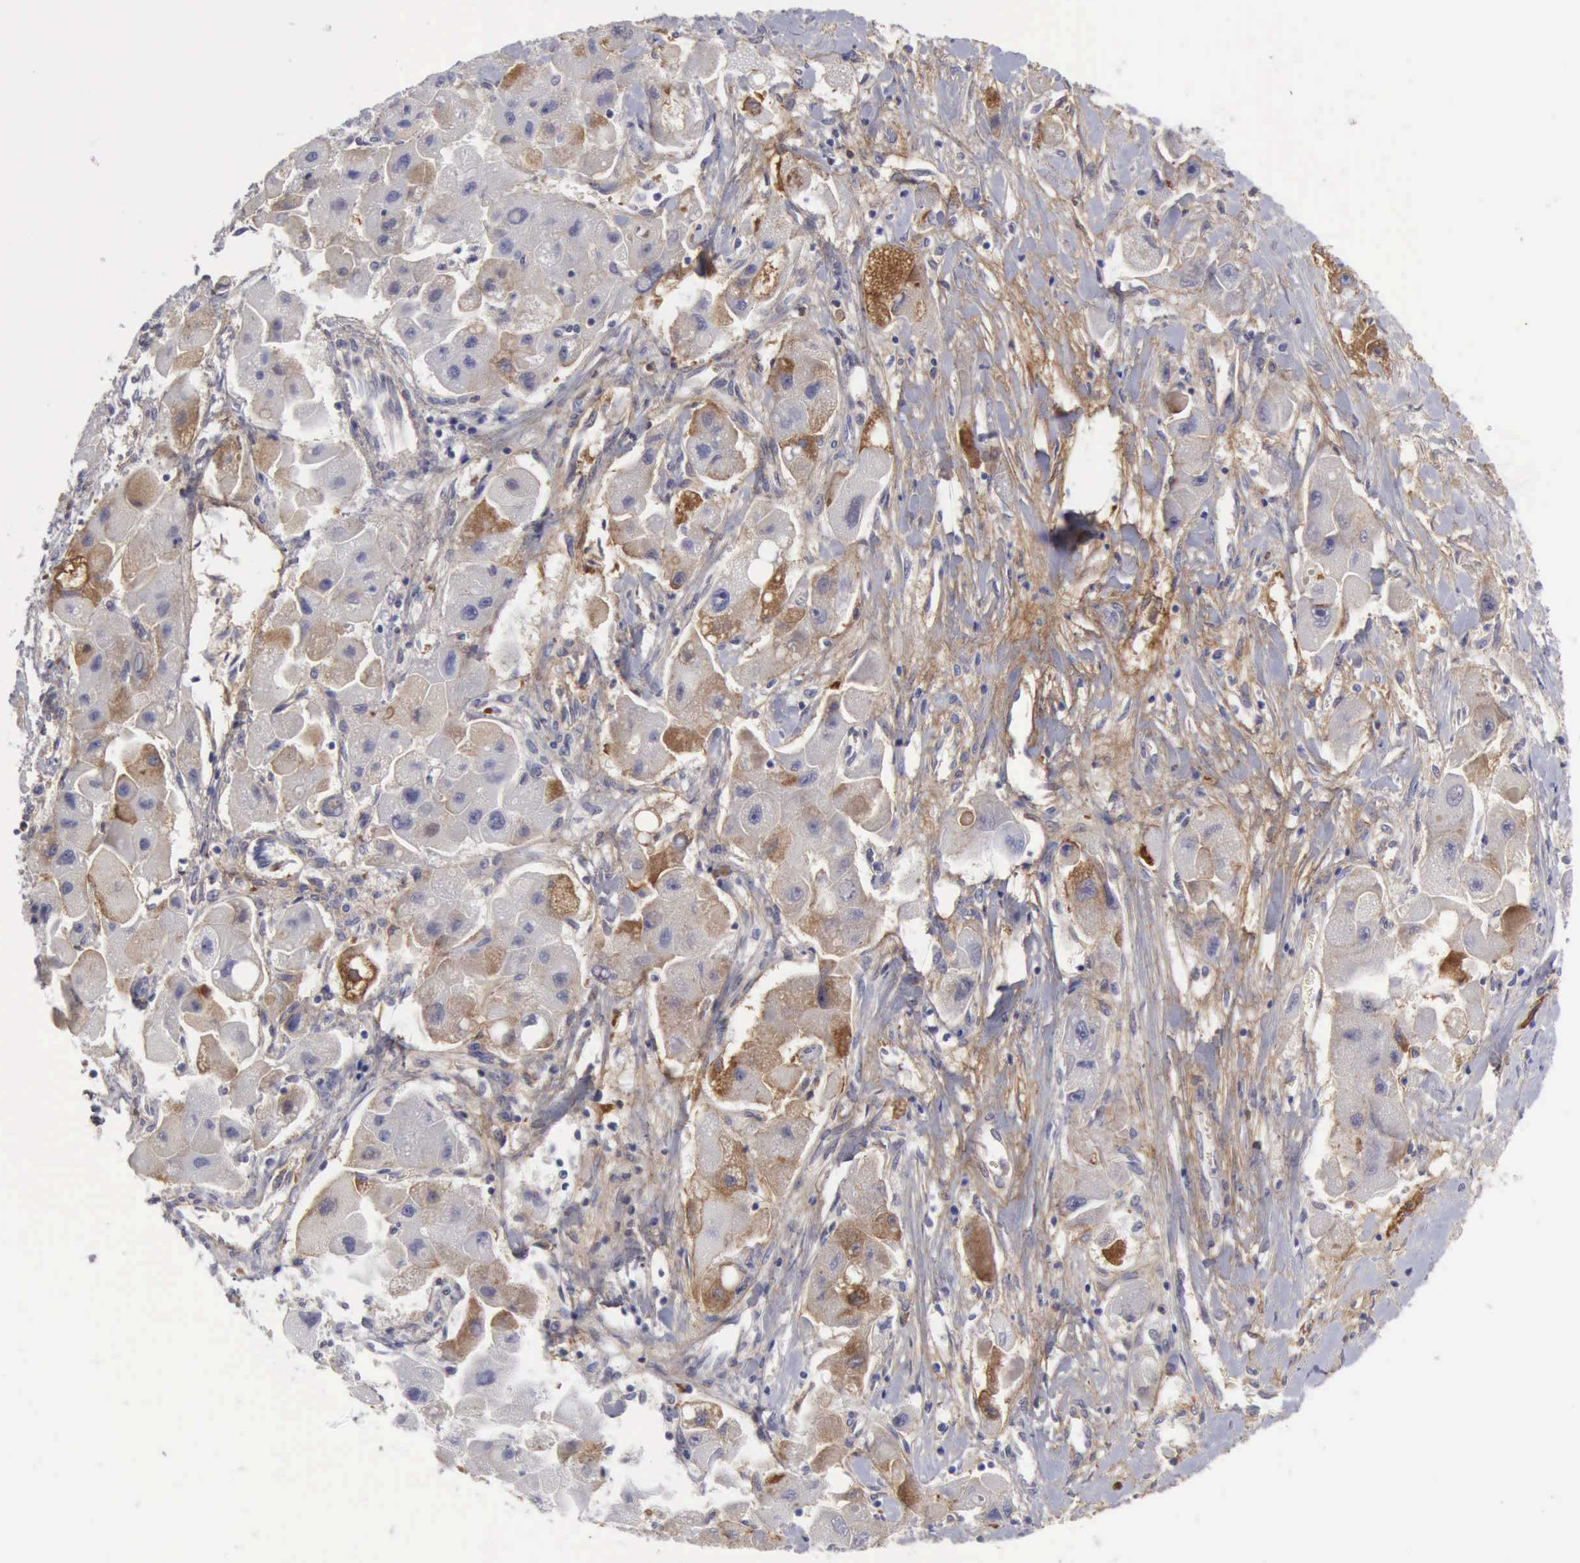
{"staining": {"intensity": "moderate", "quantity": "25%-75%", "location": "cytoplasmic/membranous"}, "tissue": "liver cancer", "cell_type": "Tumor cells", "image_type": "cancer", "snomed": [{"axis": "morphology", "description": "Carcinoma, Hepatocellular, NOS"}, {"axis": "topography", "description": "Liver"}], "caption": "Human liver cancer stained with a protein marker shows moderate staining in tumor cells.", "gene": "TFRC", "patient": {"sex": "male", "age": 24}}